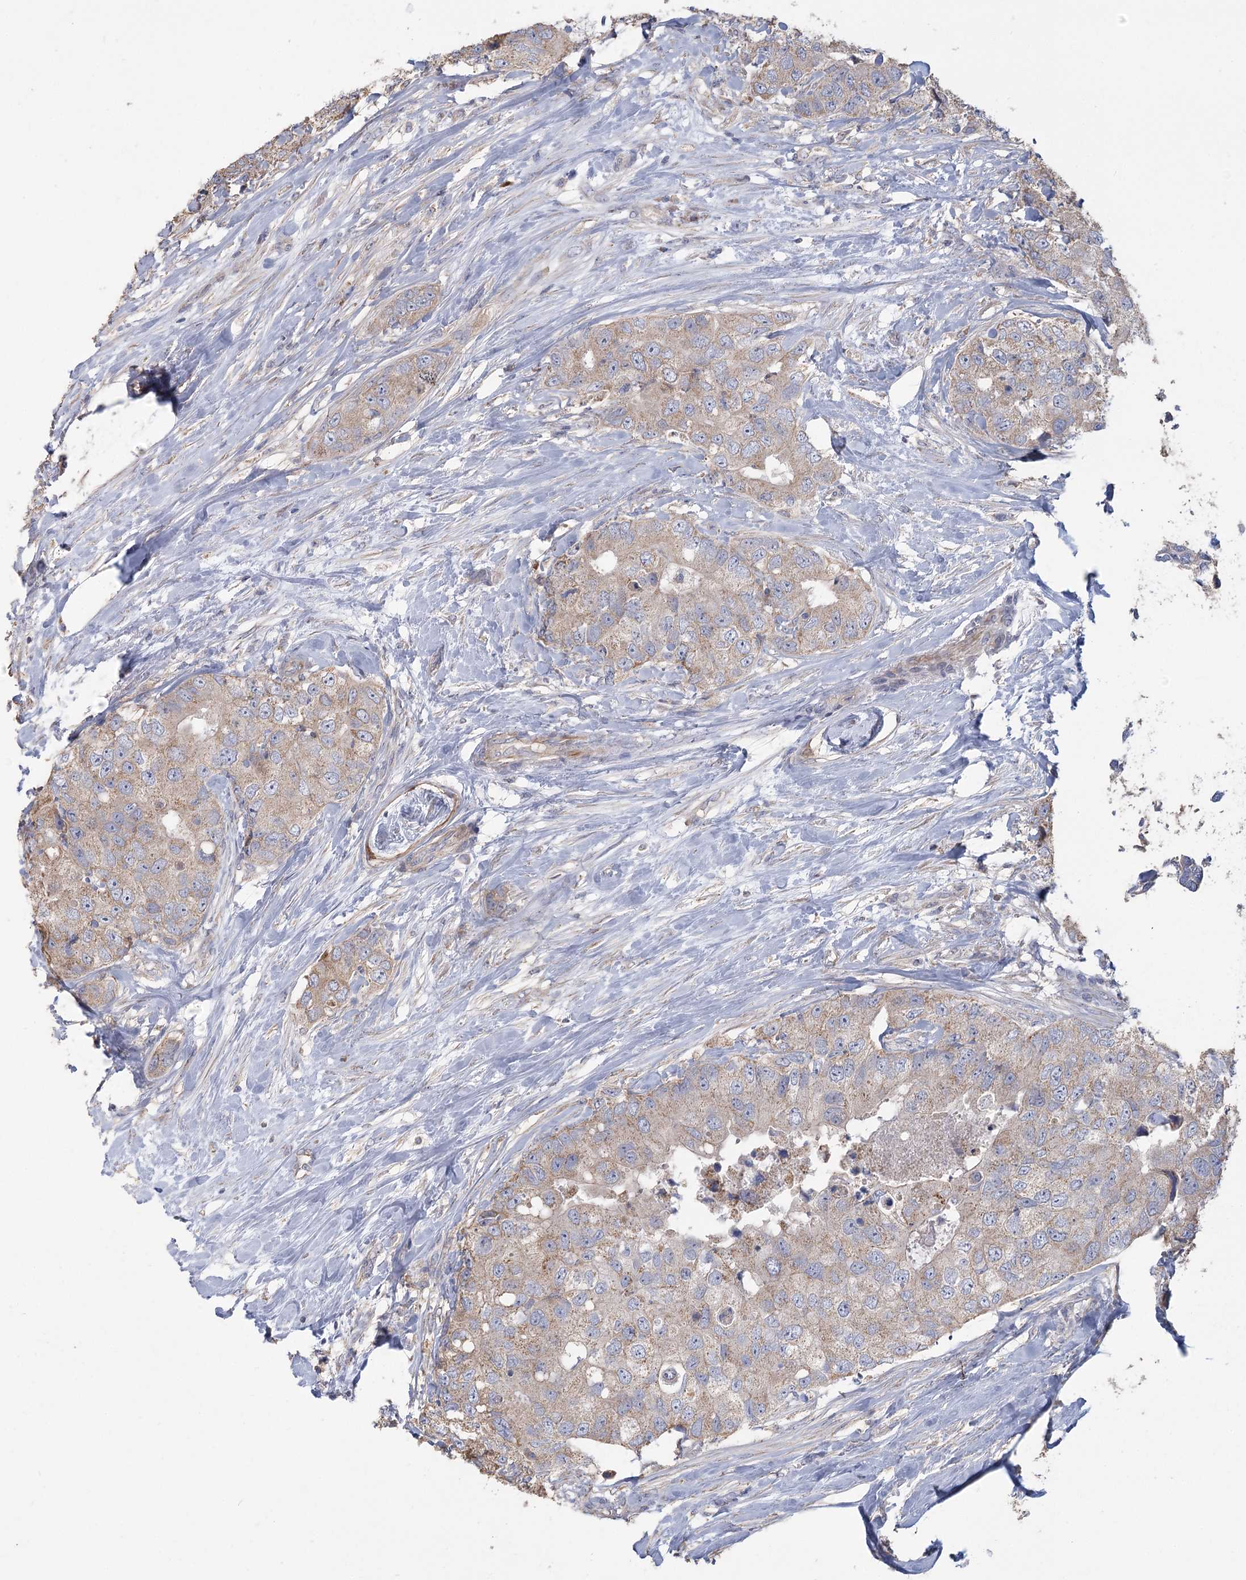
{"staining": {"intensity": "weak", "quantity": "<25%", "location": "cytoplasmic/membranous"}, "tissue": "breast cancer", "cell_type": "Tumor cells", "image_type": "cancer", "snomed": [{"axis": "morphology", "description": "Duct carcinoma"}, {"axis": "topography", "description": "Breast"}], "caption": "Immunohistochemistry (IHC) image of breast infiltrating ductal carcinoma stained for a protein (brown), which demonstrates no positivity in tumor cells.", "gene": "CNTLN", "patient": {"sex": "female", "age": 62}}